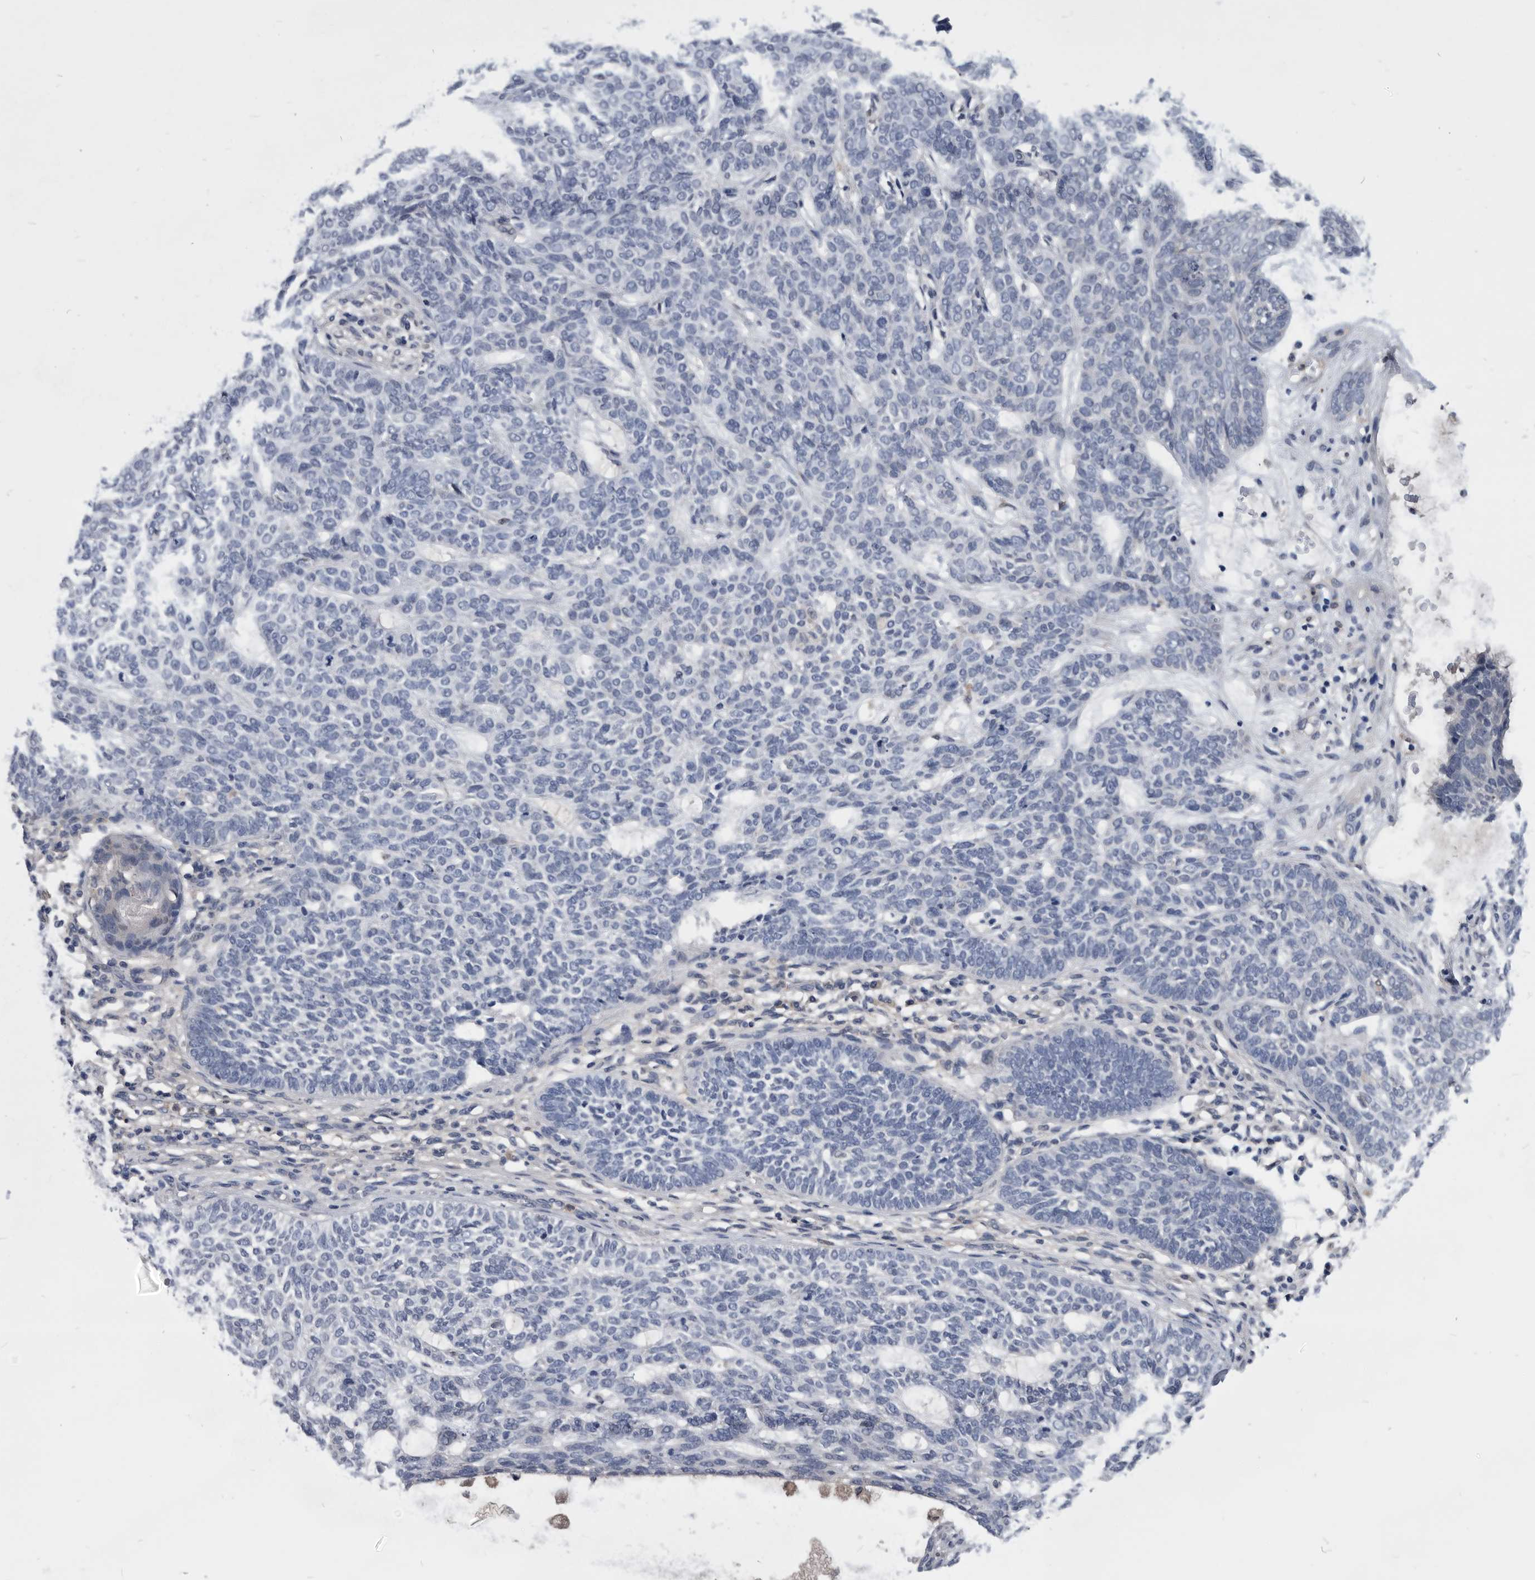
{"staining": {"intensity": "negative", "quantity": "none", "location": "none"}, "tissue": "skin cancer", "cell_type": "Tumor cells", "image_type": "cancer", "snomed": [{"axis": "morphology", "description": "Basal cell carcinoma"}, {"axis": "topography", "description": "Skin"}], "caption": "Skin basal cell carcinoma was stained to show a protein in brown. There is no significant positivity in tumor cells. (DAB immunohistochemistry visualized using brightfield microscopy, high magnification).", "gene": "PDXK", "patient": {"sex": "male", "age": 87}}